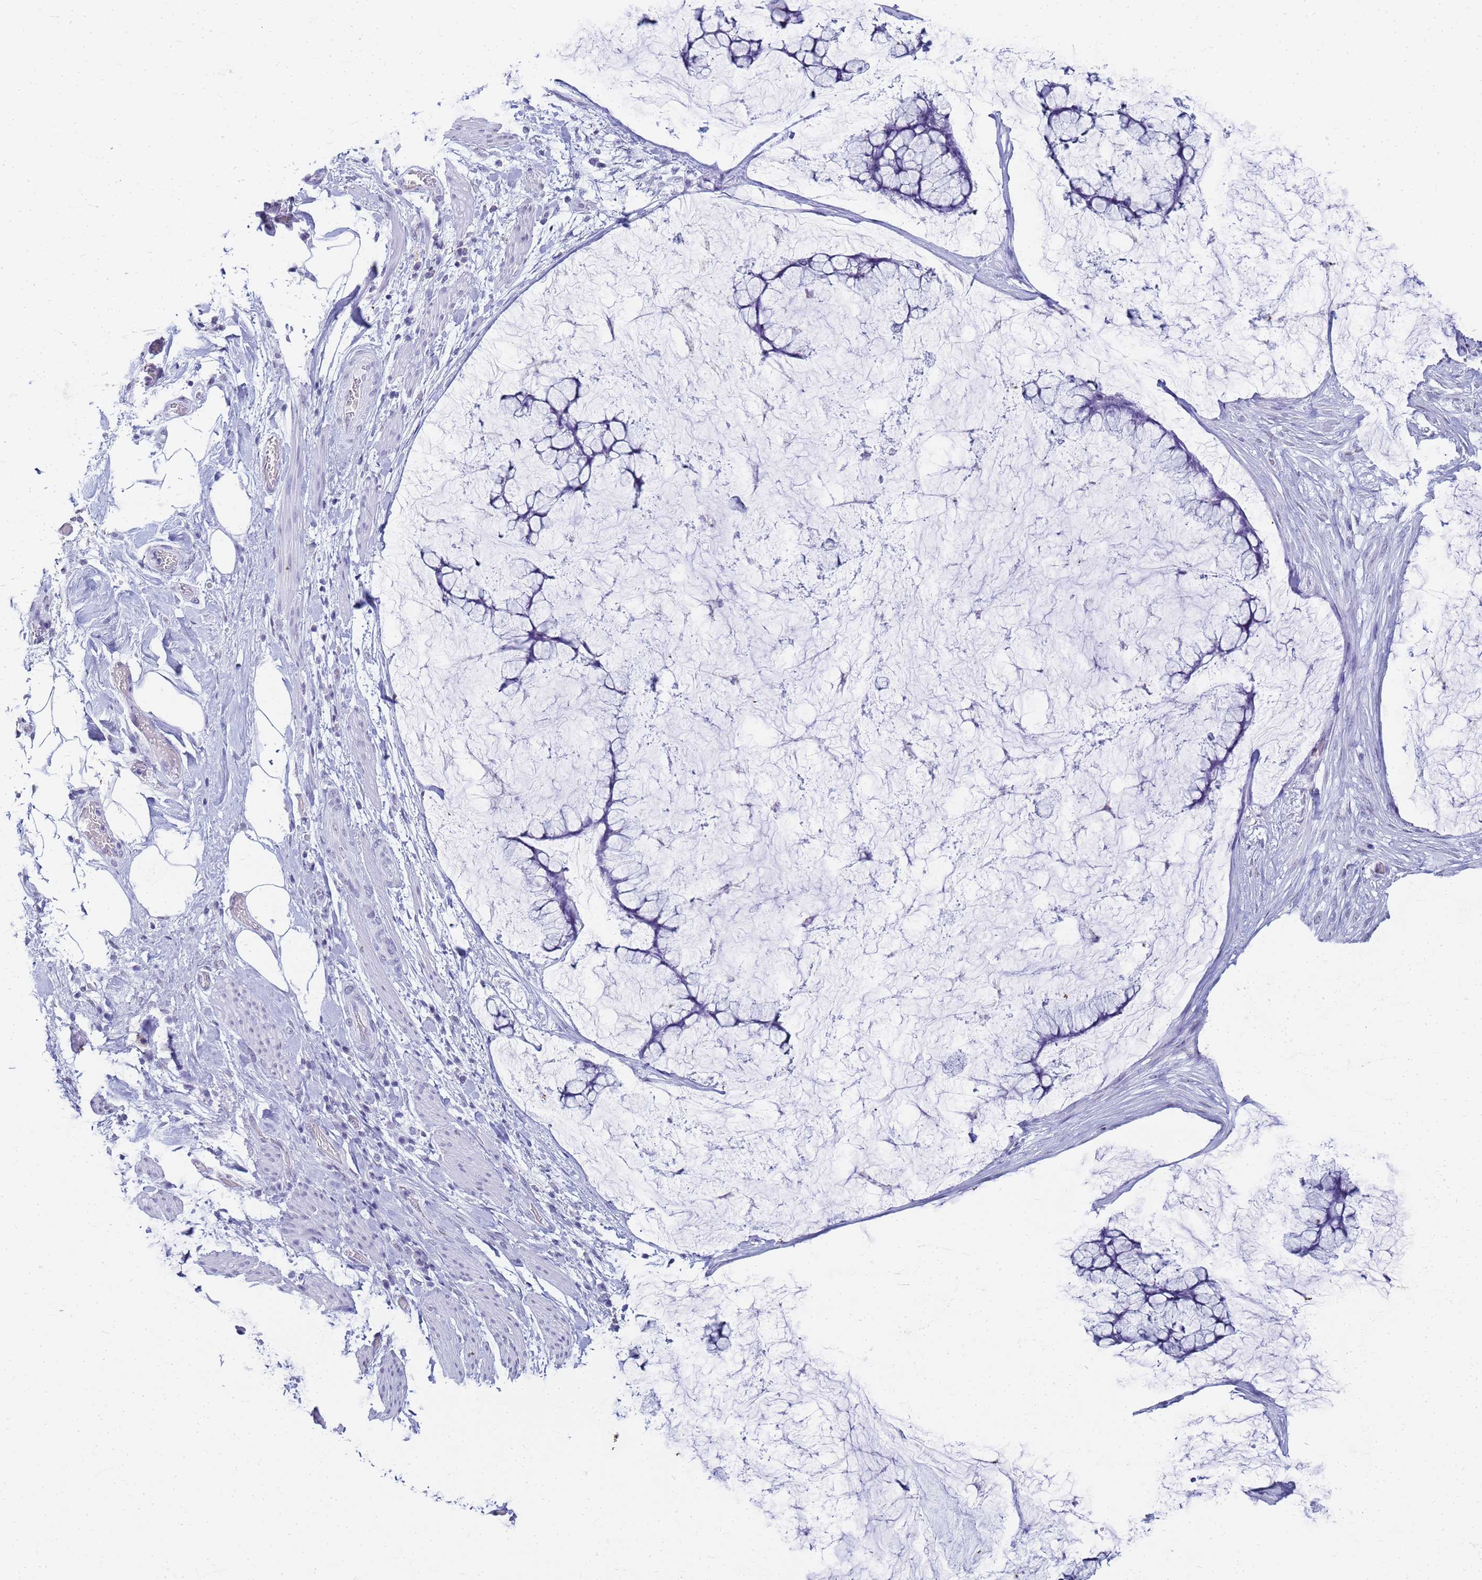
{"staining": {"intensity": "negative", "quantity": "none", "location": "none"}, "tissue": "ovarian cancer", "cell_type": "Tumor cells", "image_type": "cancer", "snomed": [{"axis": "morphology", "description": "Cystadenocarcinoma, mucinous, NOS"}, {"axis": "topography", "description": "Ovary"}], "caption": "Mucinous cystadenocarcinoma (ovarian) stained for a protein using immunohistochemistry displays no expression tumor cells.", "gene": "SLC7A9", "patient": {"sex": "female", "age": 42}}